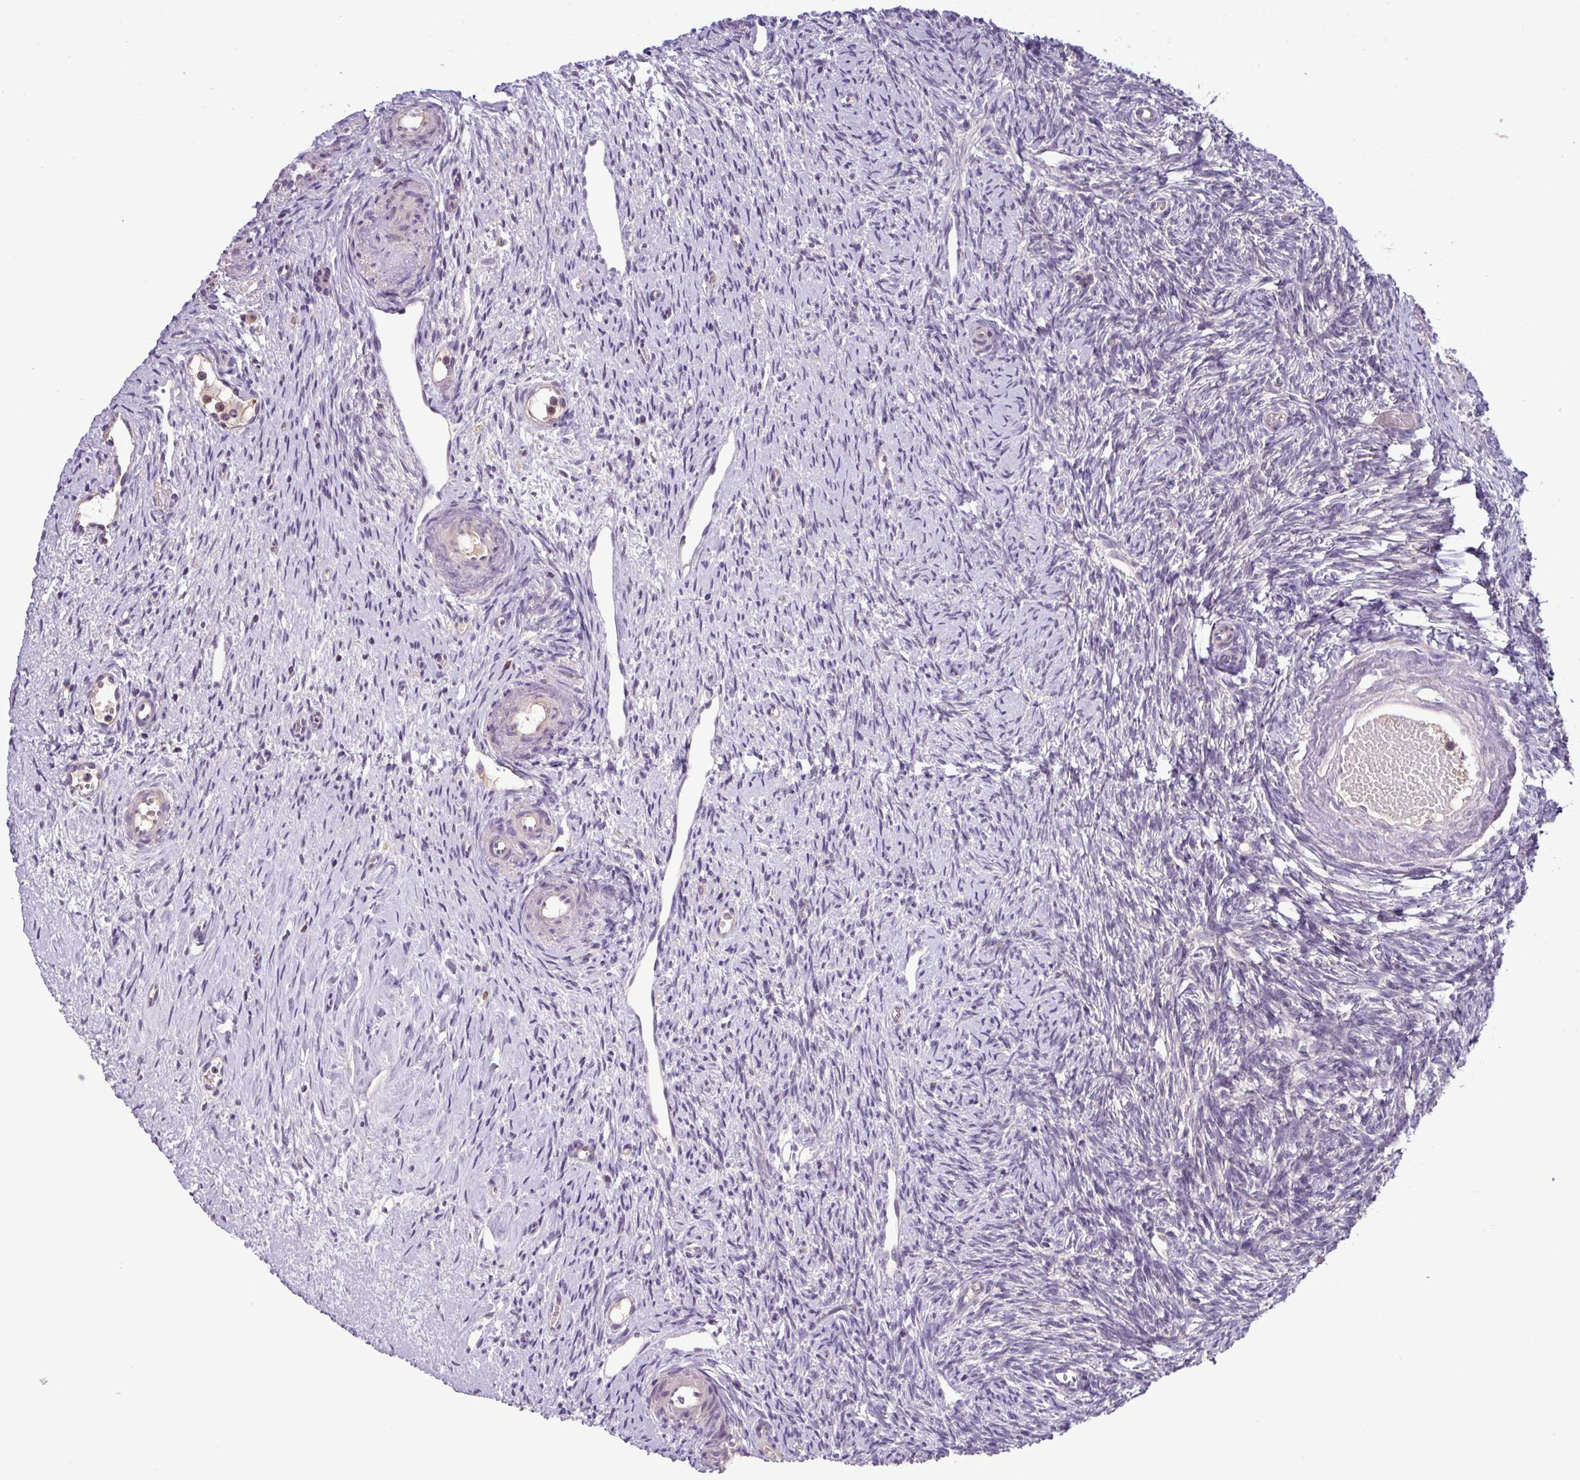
{"staining": {"intensity": "weak", "quantity": ">75%", "location": "cytoplasmic/membranous"}, "tissue": "ovary", "cell_type": "Follicle cells", "image_type": "normal", "snomed": [{"axis": "morphology", "description": "Normal tissue, NOS"}, {"axis": "topography", "description": "Ovary"}], "caption": "The micrograph displays immunohistochemical staining of unremarkable ovary. There is weak cytoplasmic/membranous staining is appreciated in about >75% of follicle cells. Nuclei are stained in blue.", "gene": "TMEM62", "patient": {"sex": "female", "age": 51}}